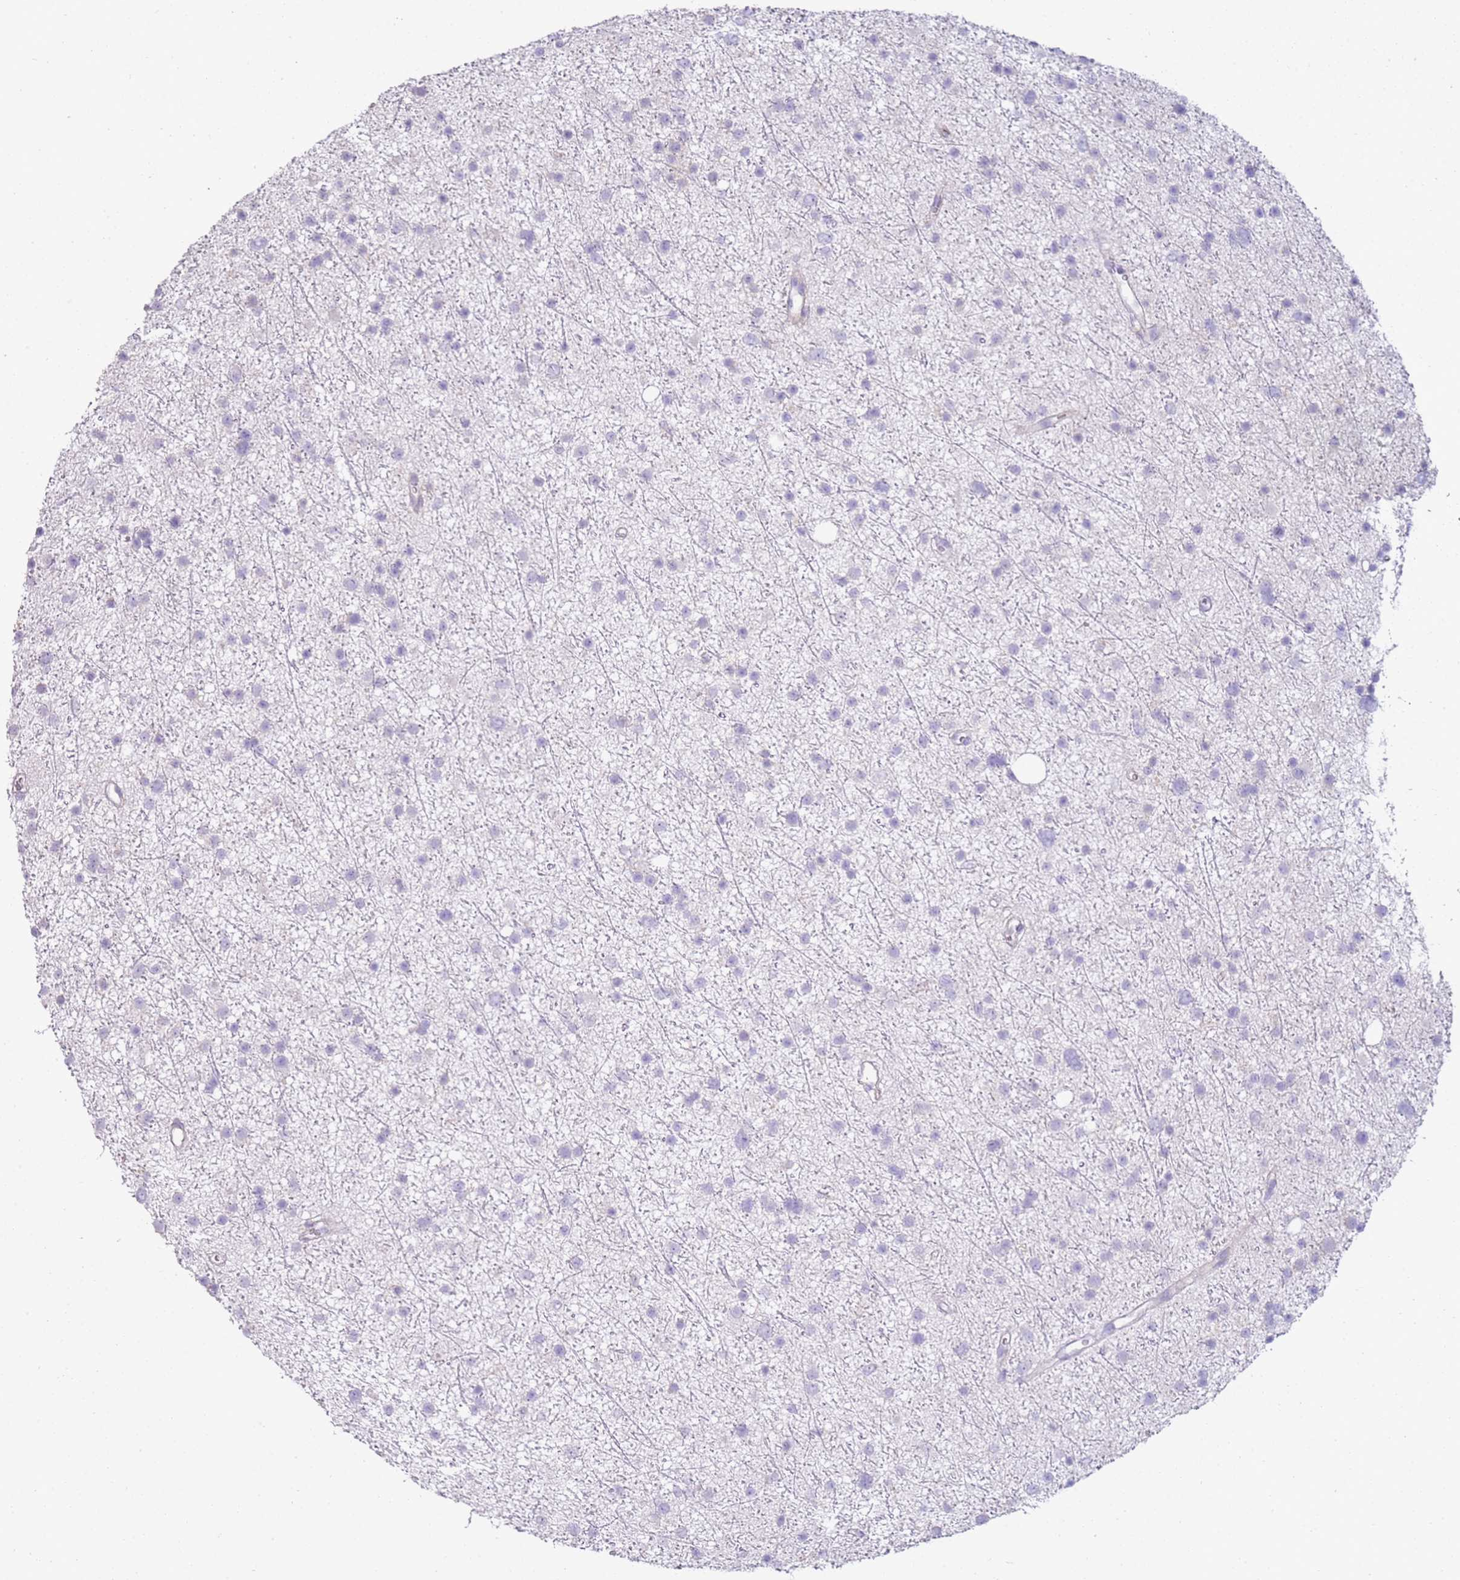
{"staining": {"intensity": "negative", "quantity": "none", "location": "none"}, "tissue": "glioma", "cell_type": "Tumor cells", "image_type": "cancer", "snomed": [{"axis": "morphology", "description": "Glioma, malignant, Low grade"}, {"axis": "topography", "description": "Cerebral cortex"}], "caption": "Protein analysis of glioma displays no significant expression in tumor cells.", "gene": "FPR1", "patient": {"sex": "female", "age": 39}}